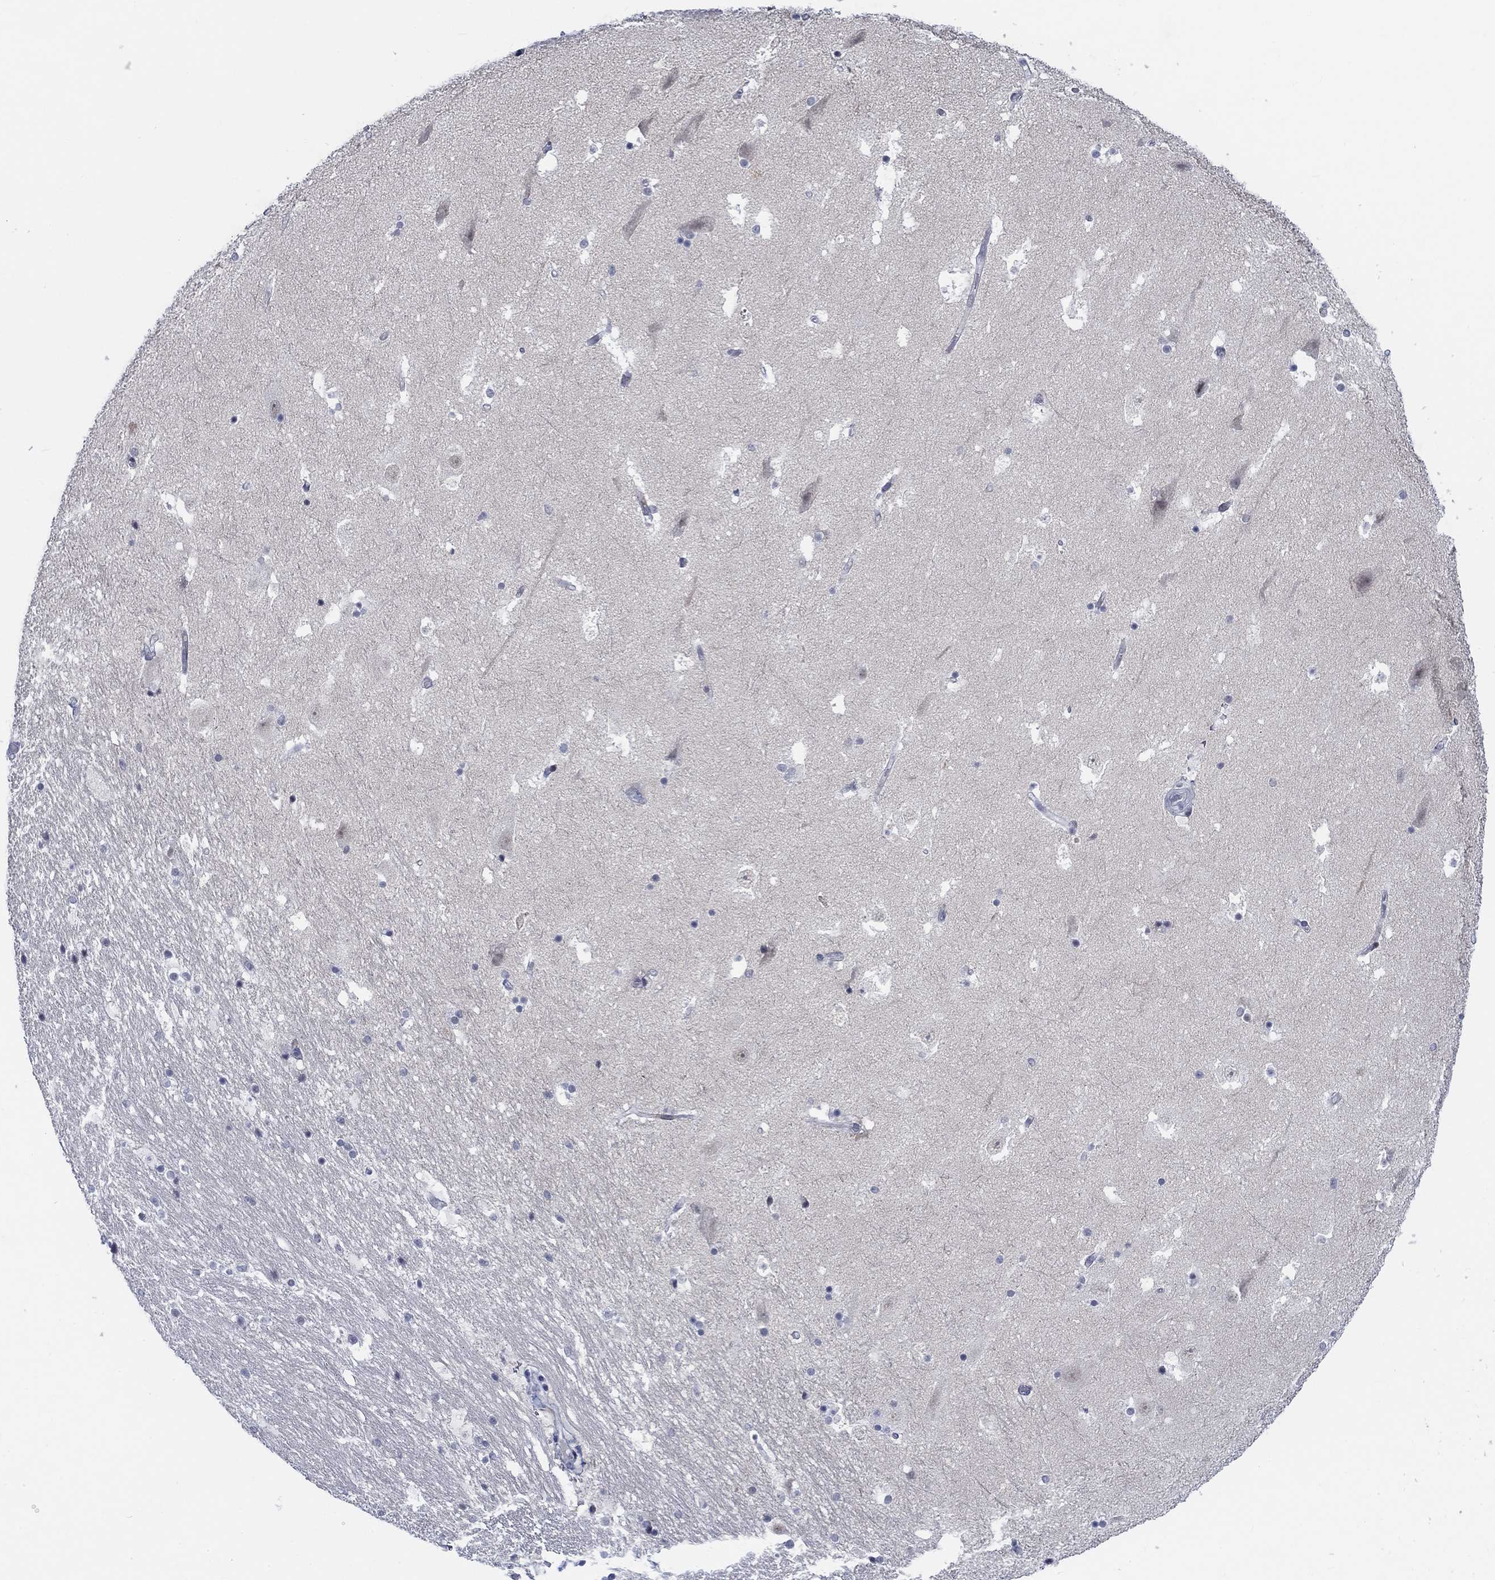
{"staining": {"intensity": "negative", "quantity": "none", "location": "none"}, "tissue": "hippocampus", "cell_type": "Glial cells", "image_type": "normal", "snomed": [{"axis": "morphology", "description": "Normal tissue, NOS"}, {"axis": "topography", "description": "Hippocampus"}], "caption": "Human hippocampus stained for a protein using immunohistochemistry reveals no expression in glial cells.", "gene": "NEU3", "patient": {"sex": "male", "age": 51}}